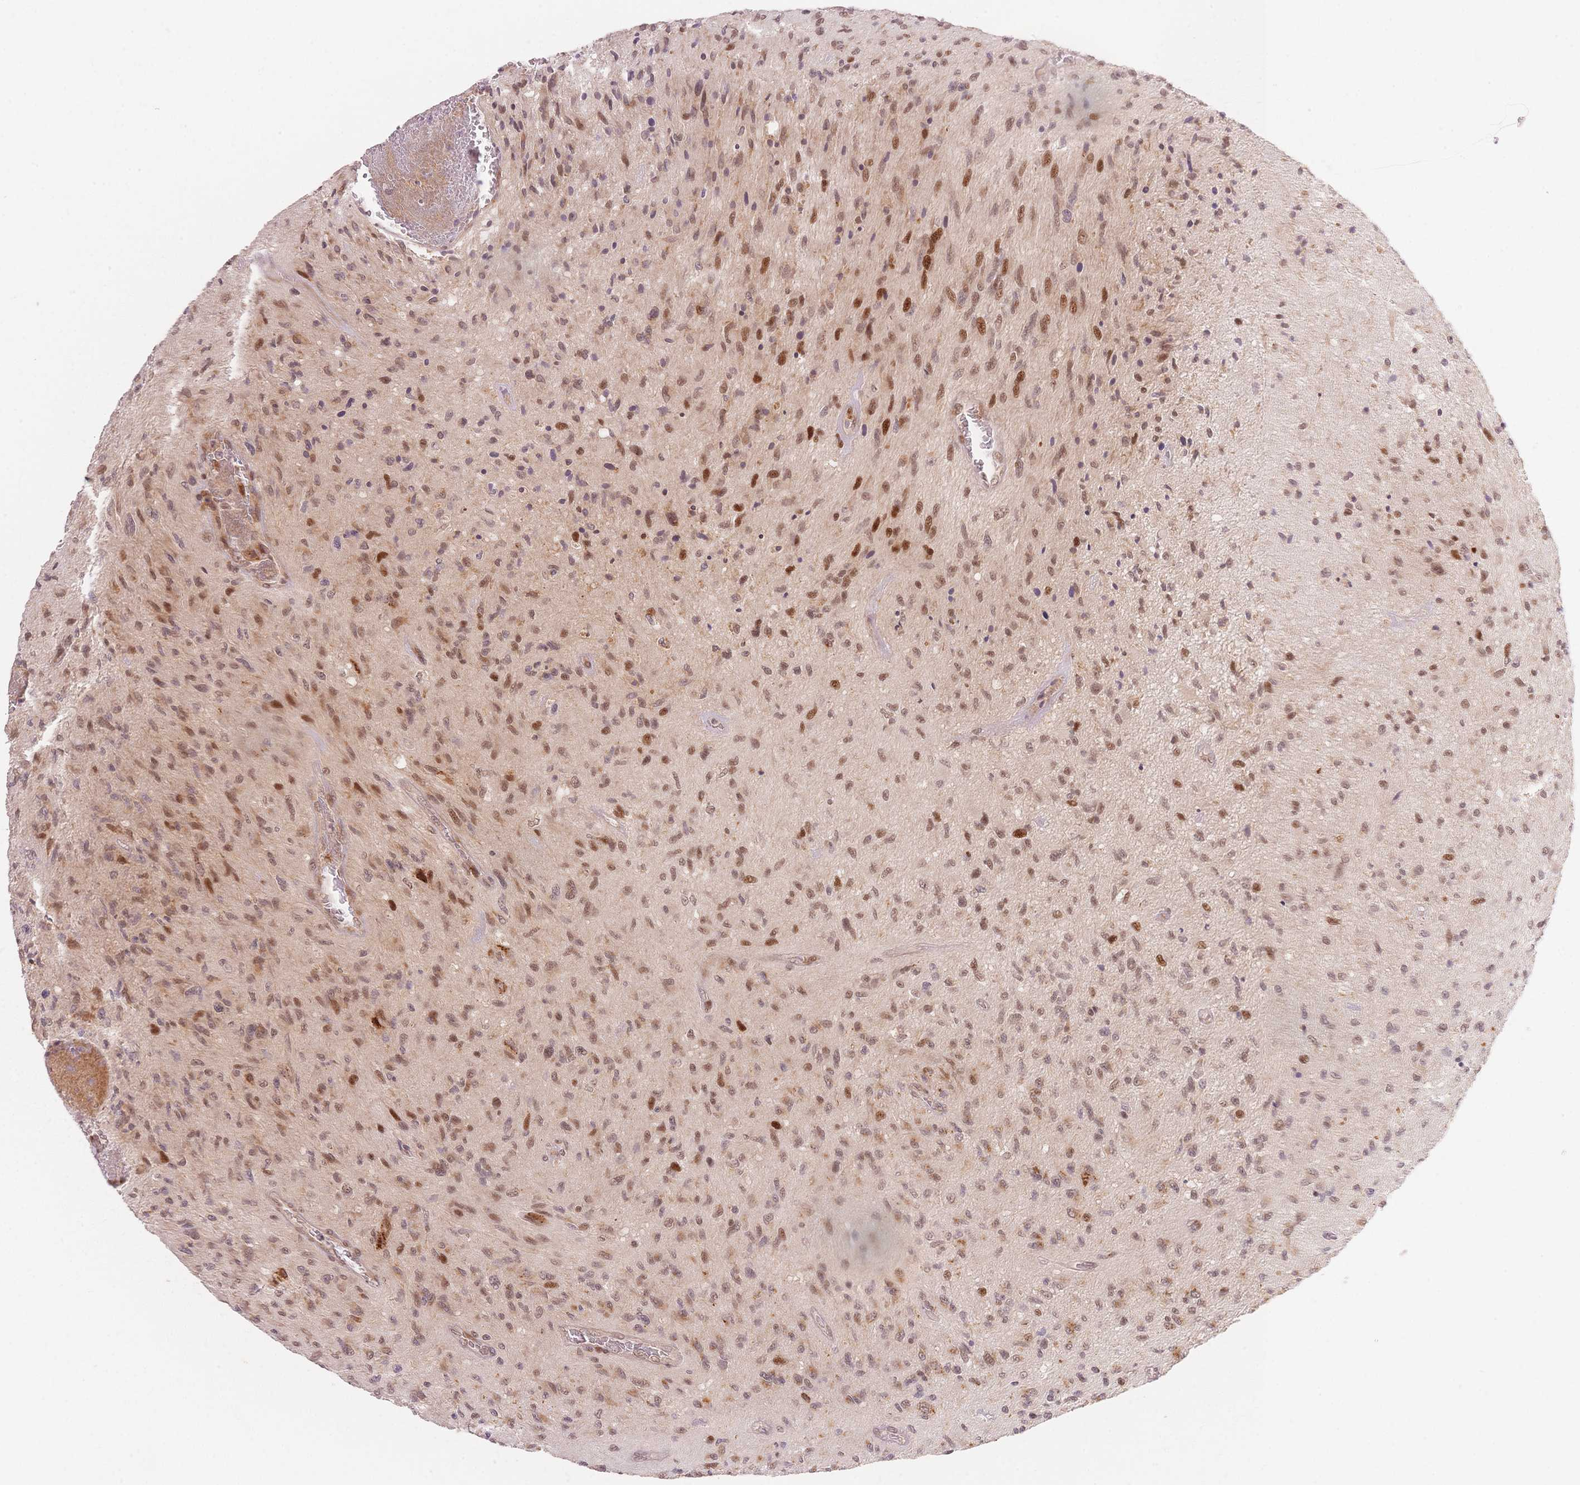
{"staining": {"intensity": "moderate", "quantity": "25%-75%", "location": "nuclear"}, "tissue": "glioma", "cell_type": "Tumor cells", "image_type": "cancer", "snomed": [{"axis": "morphology", "description": "Glioma, malignant, High grade"}, {"axis": "topography", "description": "Brain"}], "caption": "Moderate nuclear staining is seen in approximately 25%-75% of tumor cells in glioma.", "gene": "STK39", "patient": {"sex": "male", "age": 54}}